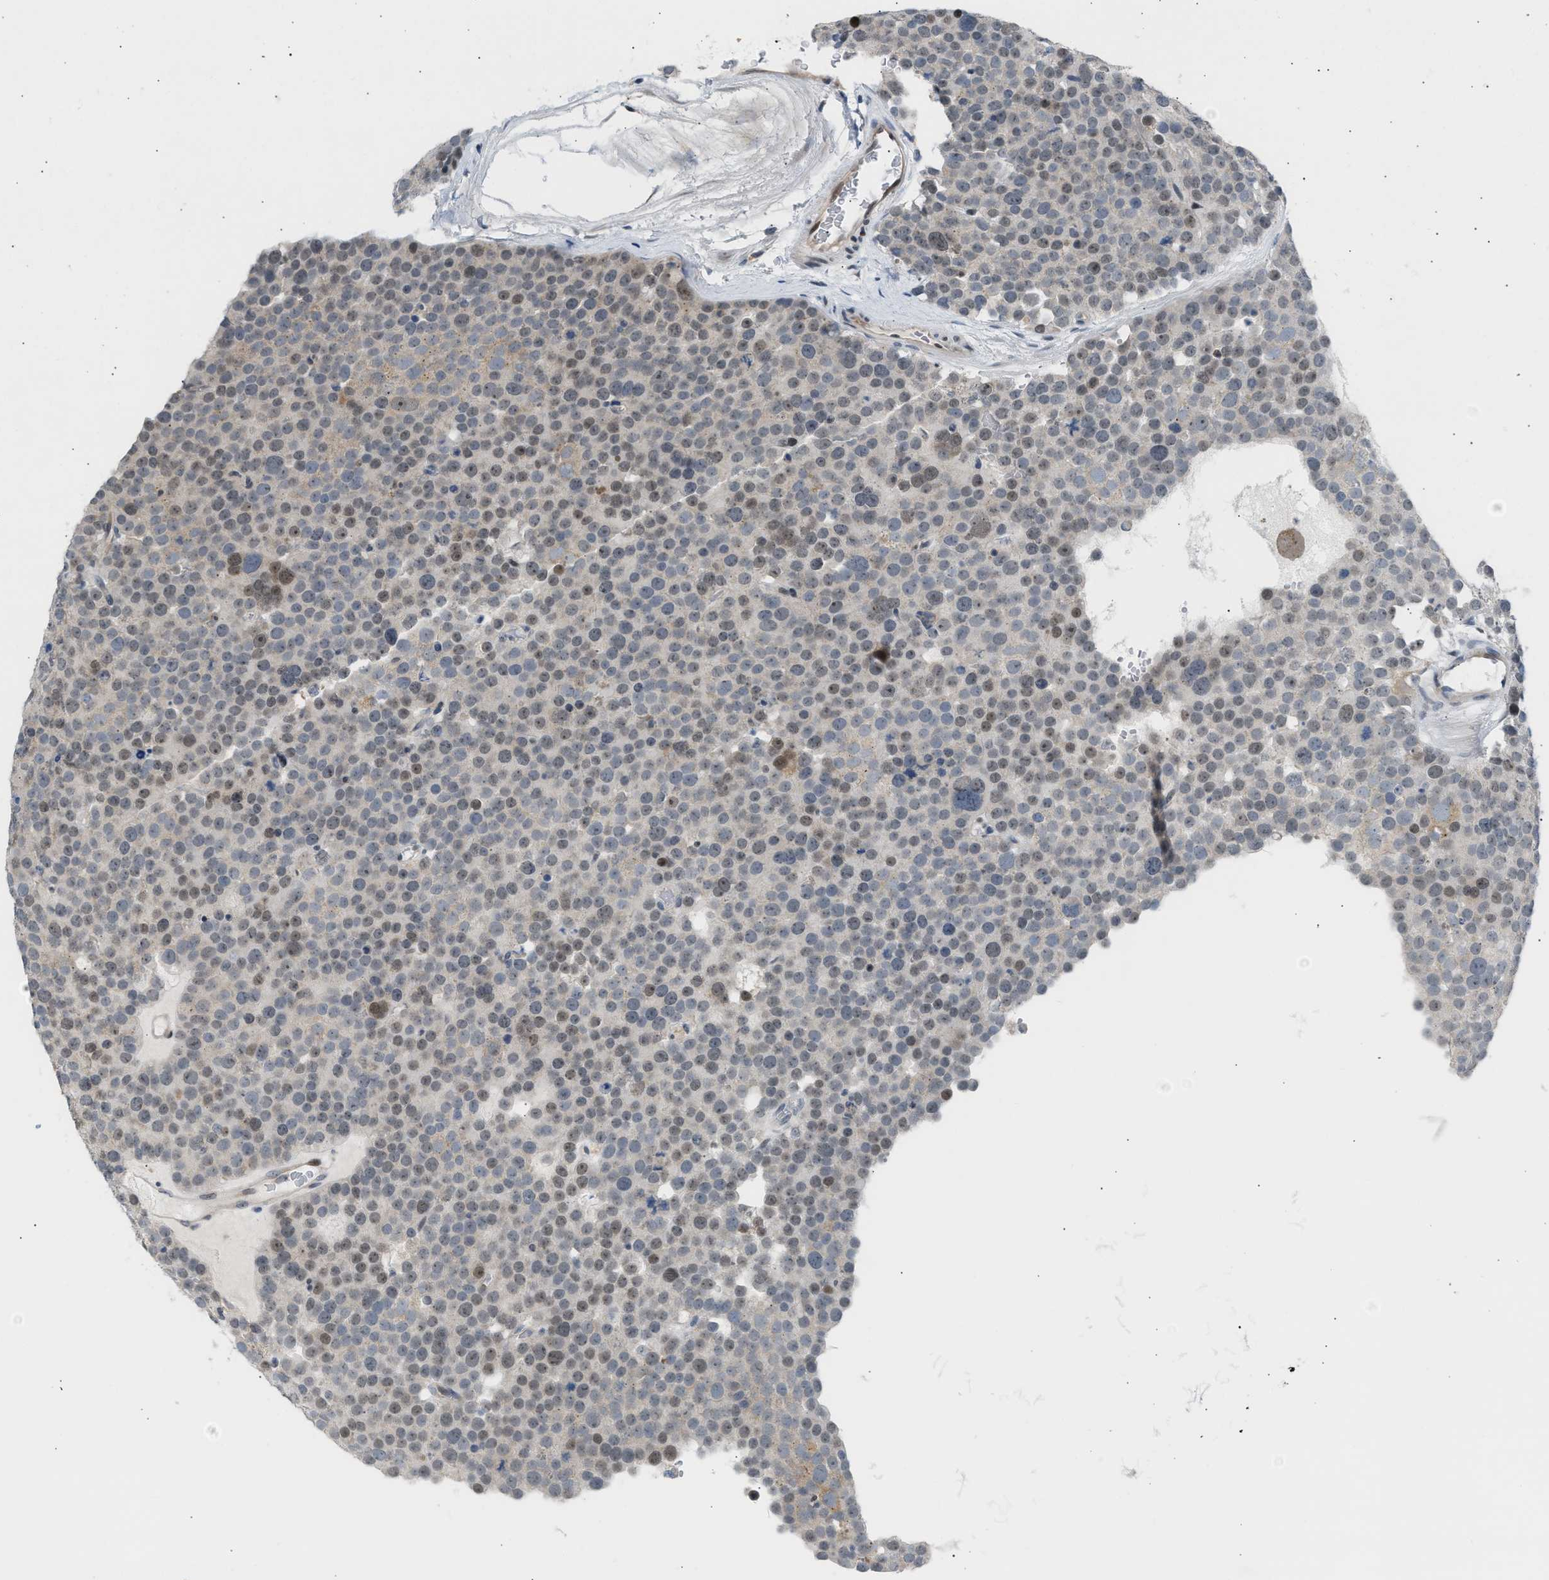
{"staining": {"intensity": "weak", "quantity": ">75%", "location": "nuclear"}, "tissue": "testis cancer", "cell_type": "Tumor cells", "image_type": "cancer", "snomed": [{"axis": "morphology", "description": "Seminoma, NOS"}, {"axis": "topography", "description": "Testis"}], "caption": "Brown immunohistochemical staining in testis seminoma exhibits weak nuclear positivity in about >75% of tumor cells. The staining was performed using DAB to visualize the protein expression in brown, while the nuclei were stained in blue with hematoxylin (Magnification: 20x).", "gene": "NPS", "patient": {"sex": "male", "age": 71}}